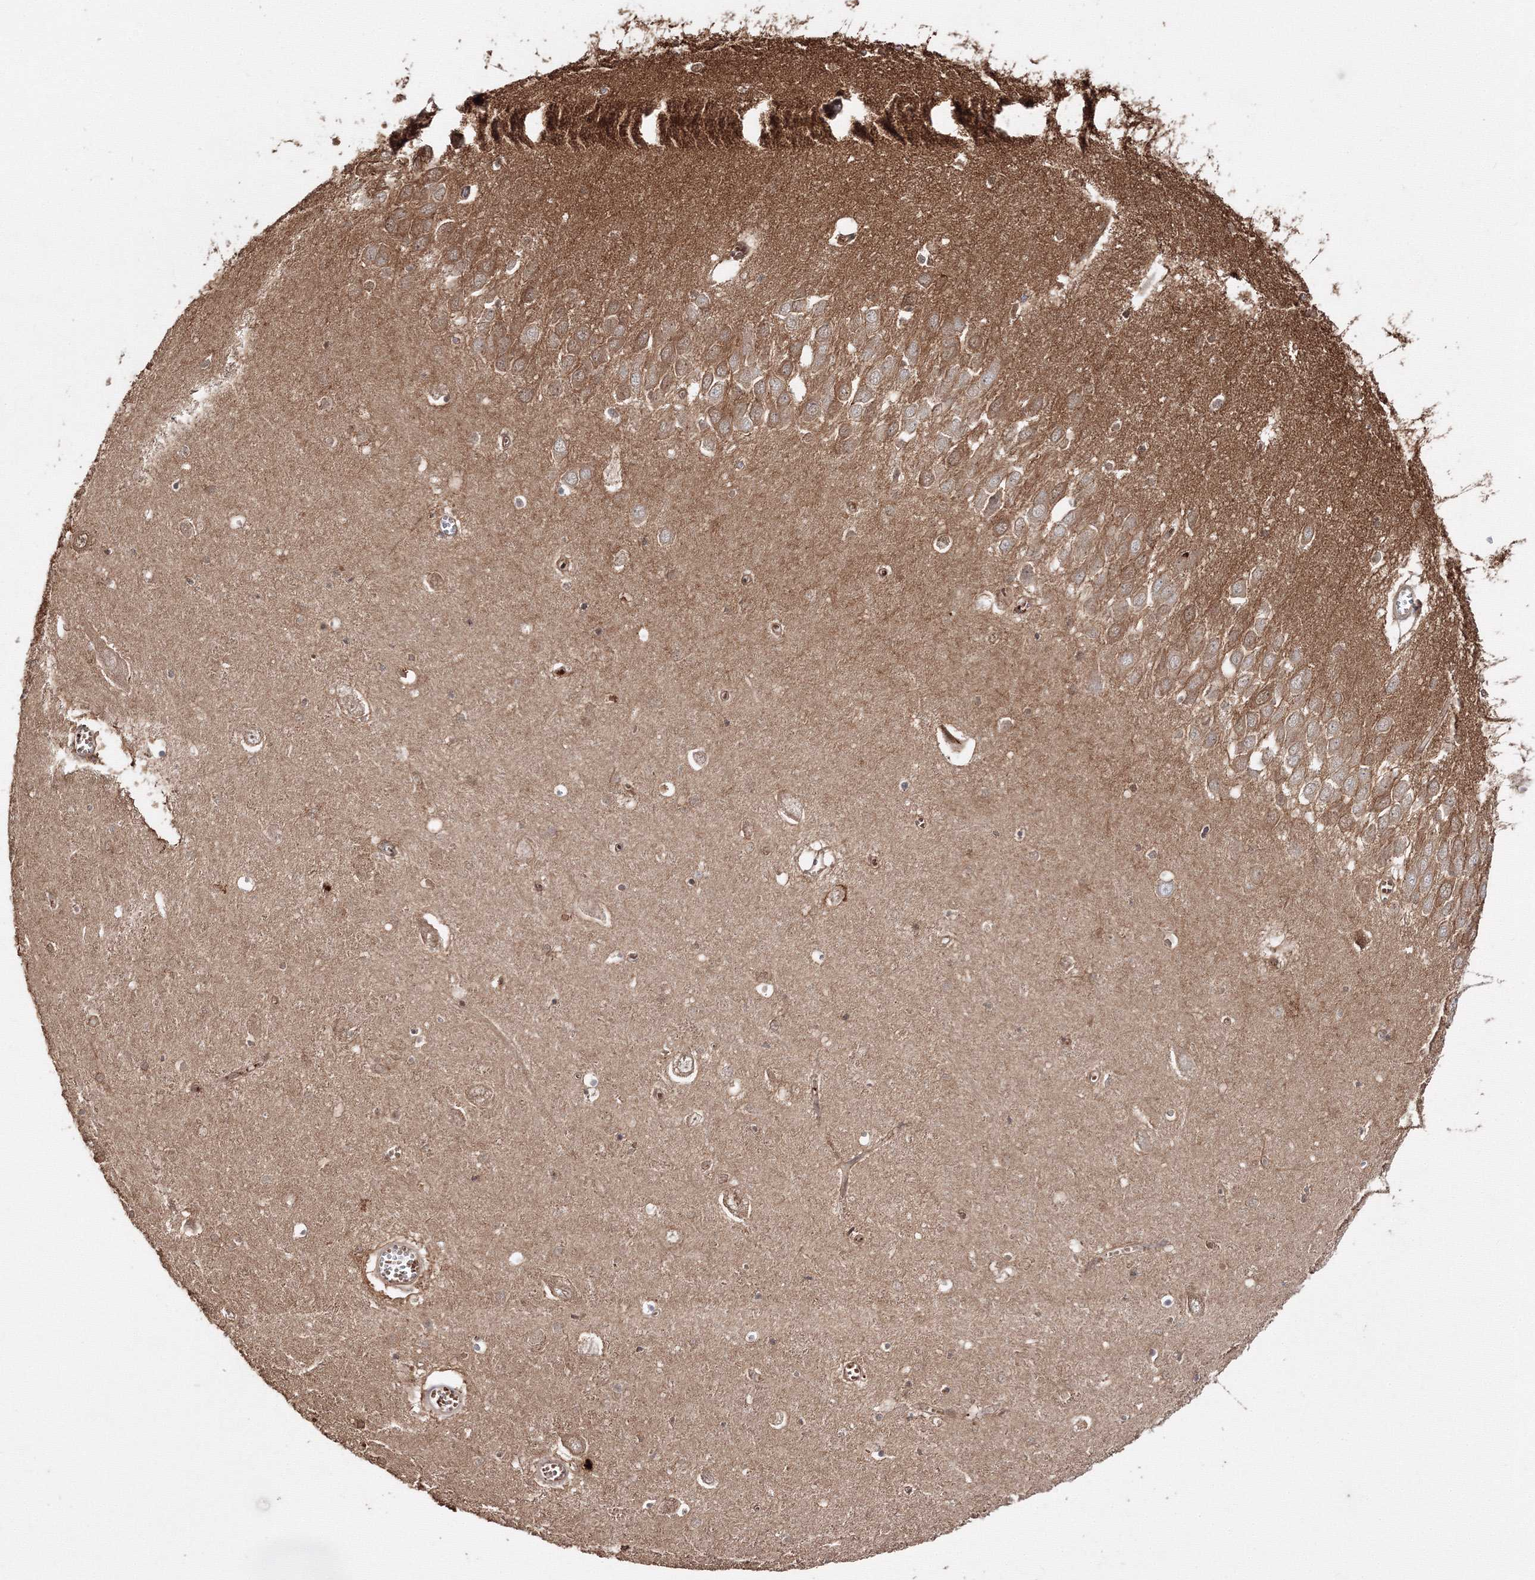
{"staining": {"intensity": "moderate", "quantity": "<25%", "location": "cytoplasmic/membranous"}, "tissue": "hippocampus", "cell_type": "Glial cells", "image_type": "normal", "snomed": [{"axis": "morphology", "description": "Normal tissue, NOS"}, {"axis": "topography", "description": "Hippocampus"}], "caption": "Immunohistochemistry image of unremarkable hippocampus: human hippocampus stained using IHC displays low levels of moderate protein expression localized specifically in the cytoplasmic/membranous of glial cells, appearing as a cytoplasmic/membranous brown color.", "gene": "DDO", "patient": {"sex": "male", "age": 70}}